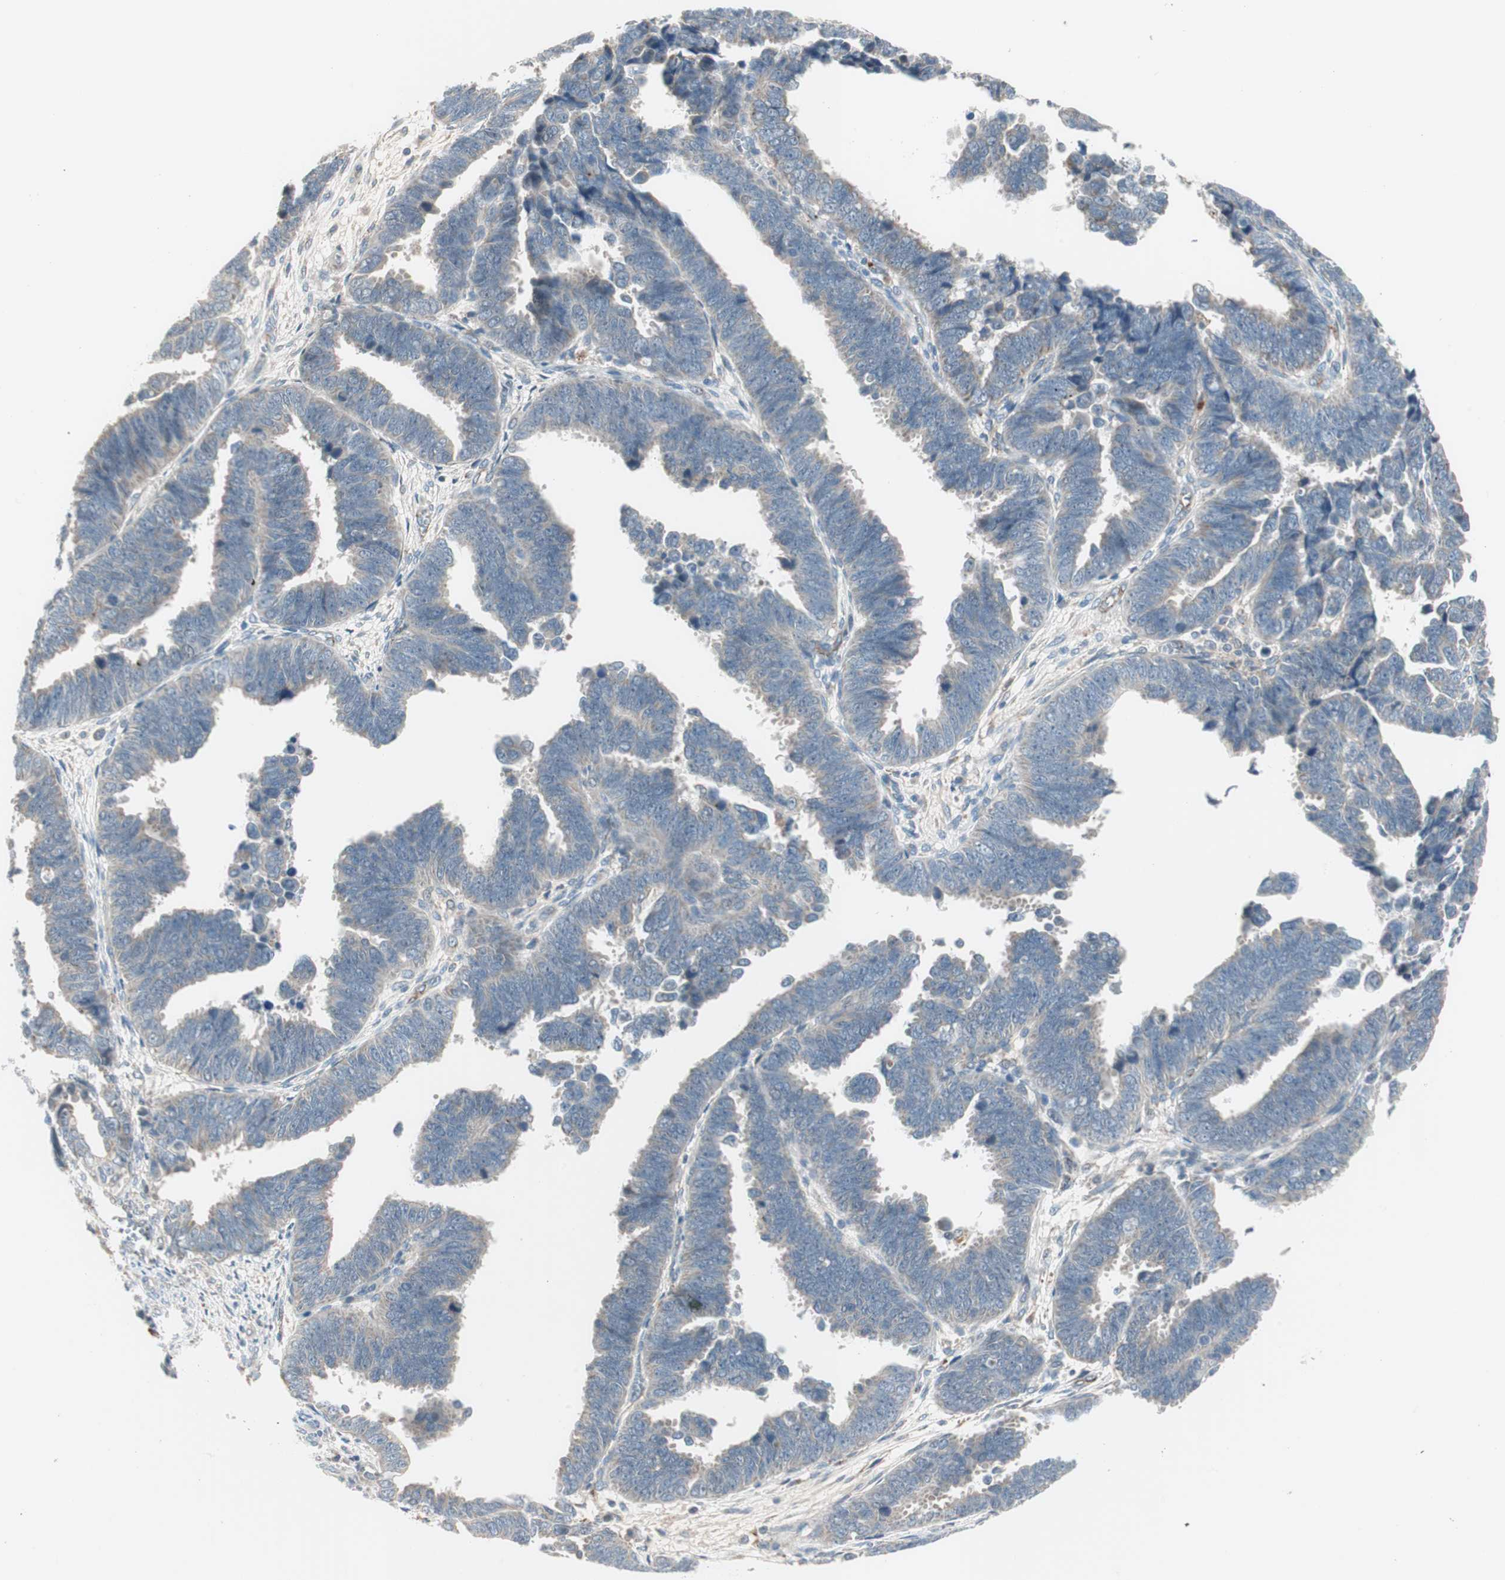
{"staining": {"intensity": "negative", "quantity": "none", "location": "none"}, "tissue": "endometrial cancer", "cell_type": "Tumor cells", "image_type": "cancer", "snomed": [{"axis": "morphology", "description": "Adenocarcinoma, NOS"}, {"axis": "topography", "description": "Endometrium"}], "caption": "Endometrial adenocarcinoma stained for a protein using IHC demonstrates no expression tumor cells.", "gene": "FGFR4", "patient": {"sex": "female", "age": 75}}